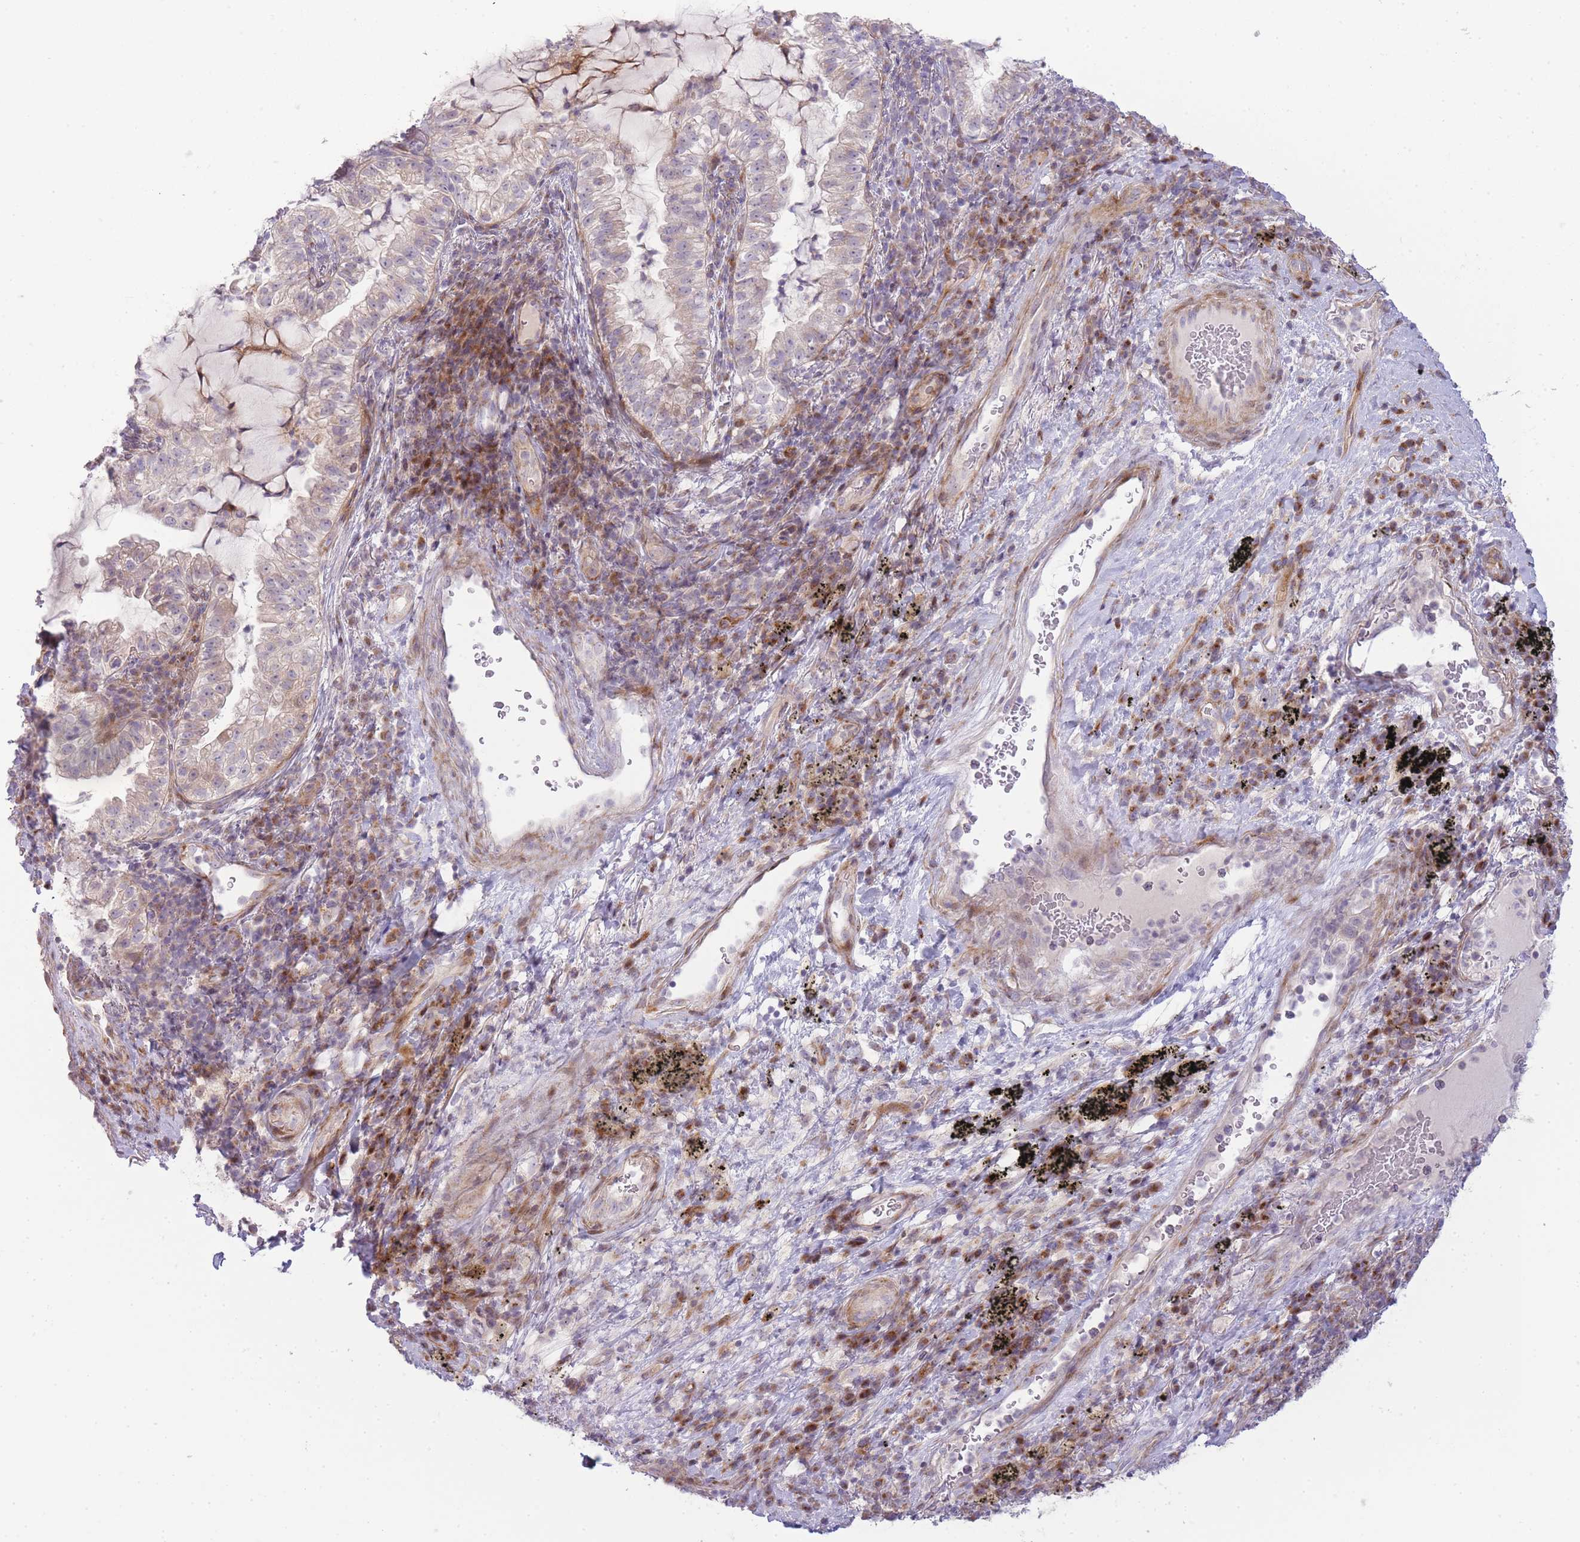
{"staining": {"intensity": "weak", "quantity": "<25%", "location": "cytoplasmic/membranous"}, "tissue": "lung cancer", "cell_type": "Tumor cells", "image_type": "cancer", "snomed": [{"axis": "morphology", "description": "Adenocarcinoma, NOS"}, {"axis": "topography", "description": "Lung"}], "caption": "An IHC micrograph of lung adenocarcinoma is shown. There is no staining in tumor cells of lung adenocarcinoma.", "gene": "PPP3R2", "patient": {"sex": "female", "age": 73}}